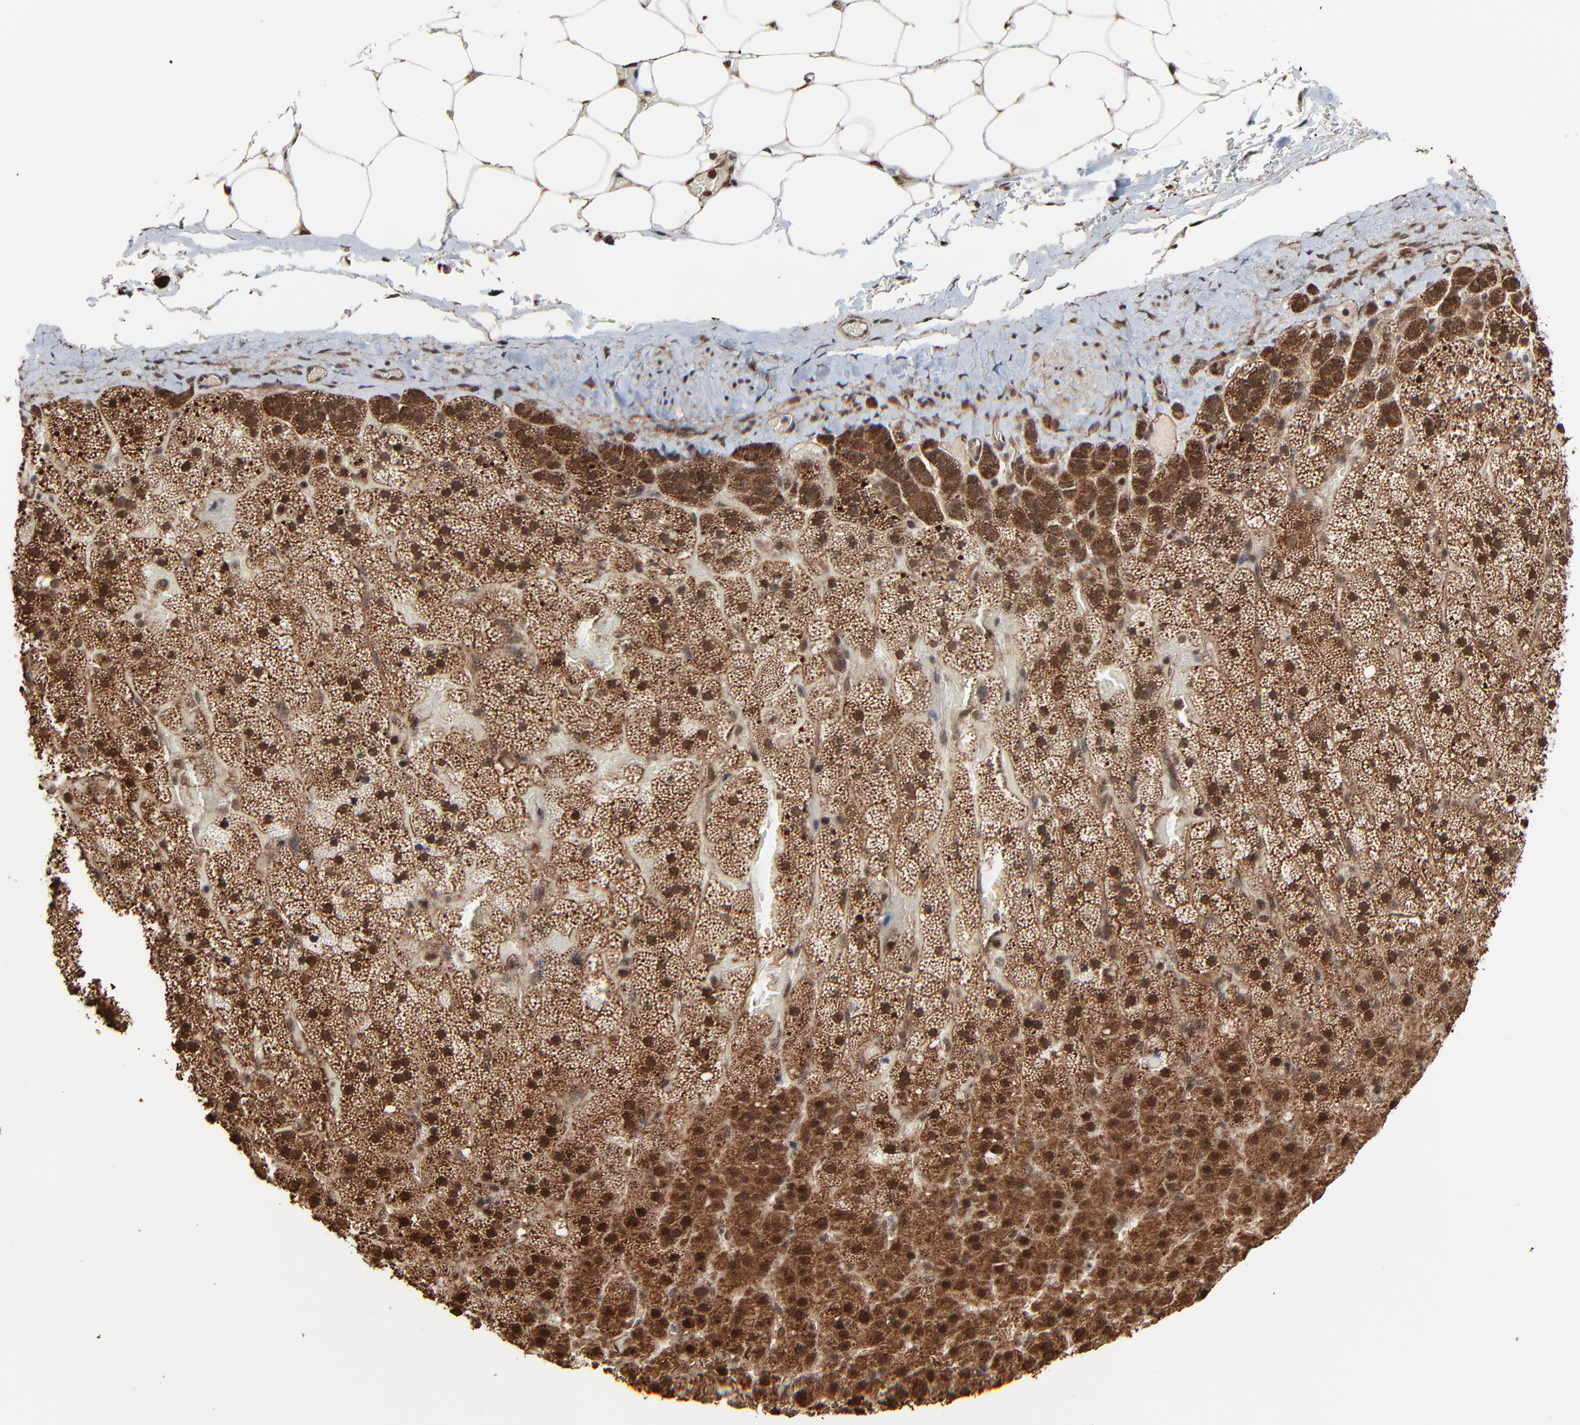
{"staining": {"intensity": "strong", "quantity": ">75%", "location": "cytoplasmic/membranous,nuclear"}, "tissue": "adrenal gland", "cell_type": "Glandular cells", "image_type": "normal", "snomed": [{"axis": "morphology", "description": "Normal tissue, NOS"}, {"axis": "topography", "description": "Adrenal gland"}], "caption": "This histopathology image reveals immunohistochemistry staining of normal adrenal gland, with high strong cytoplasmic/membranous,nuclear positivity in about >75% of glandular cells.", "gene": "RHOJ", "patient": {"sex": "male", "age": 35}}